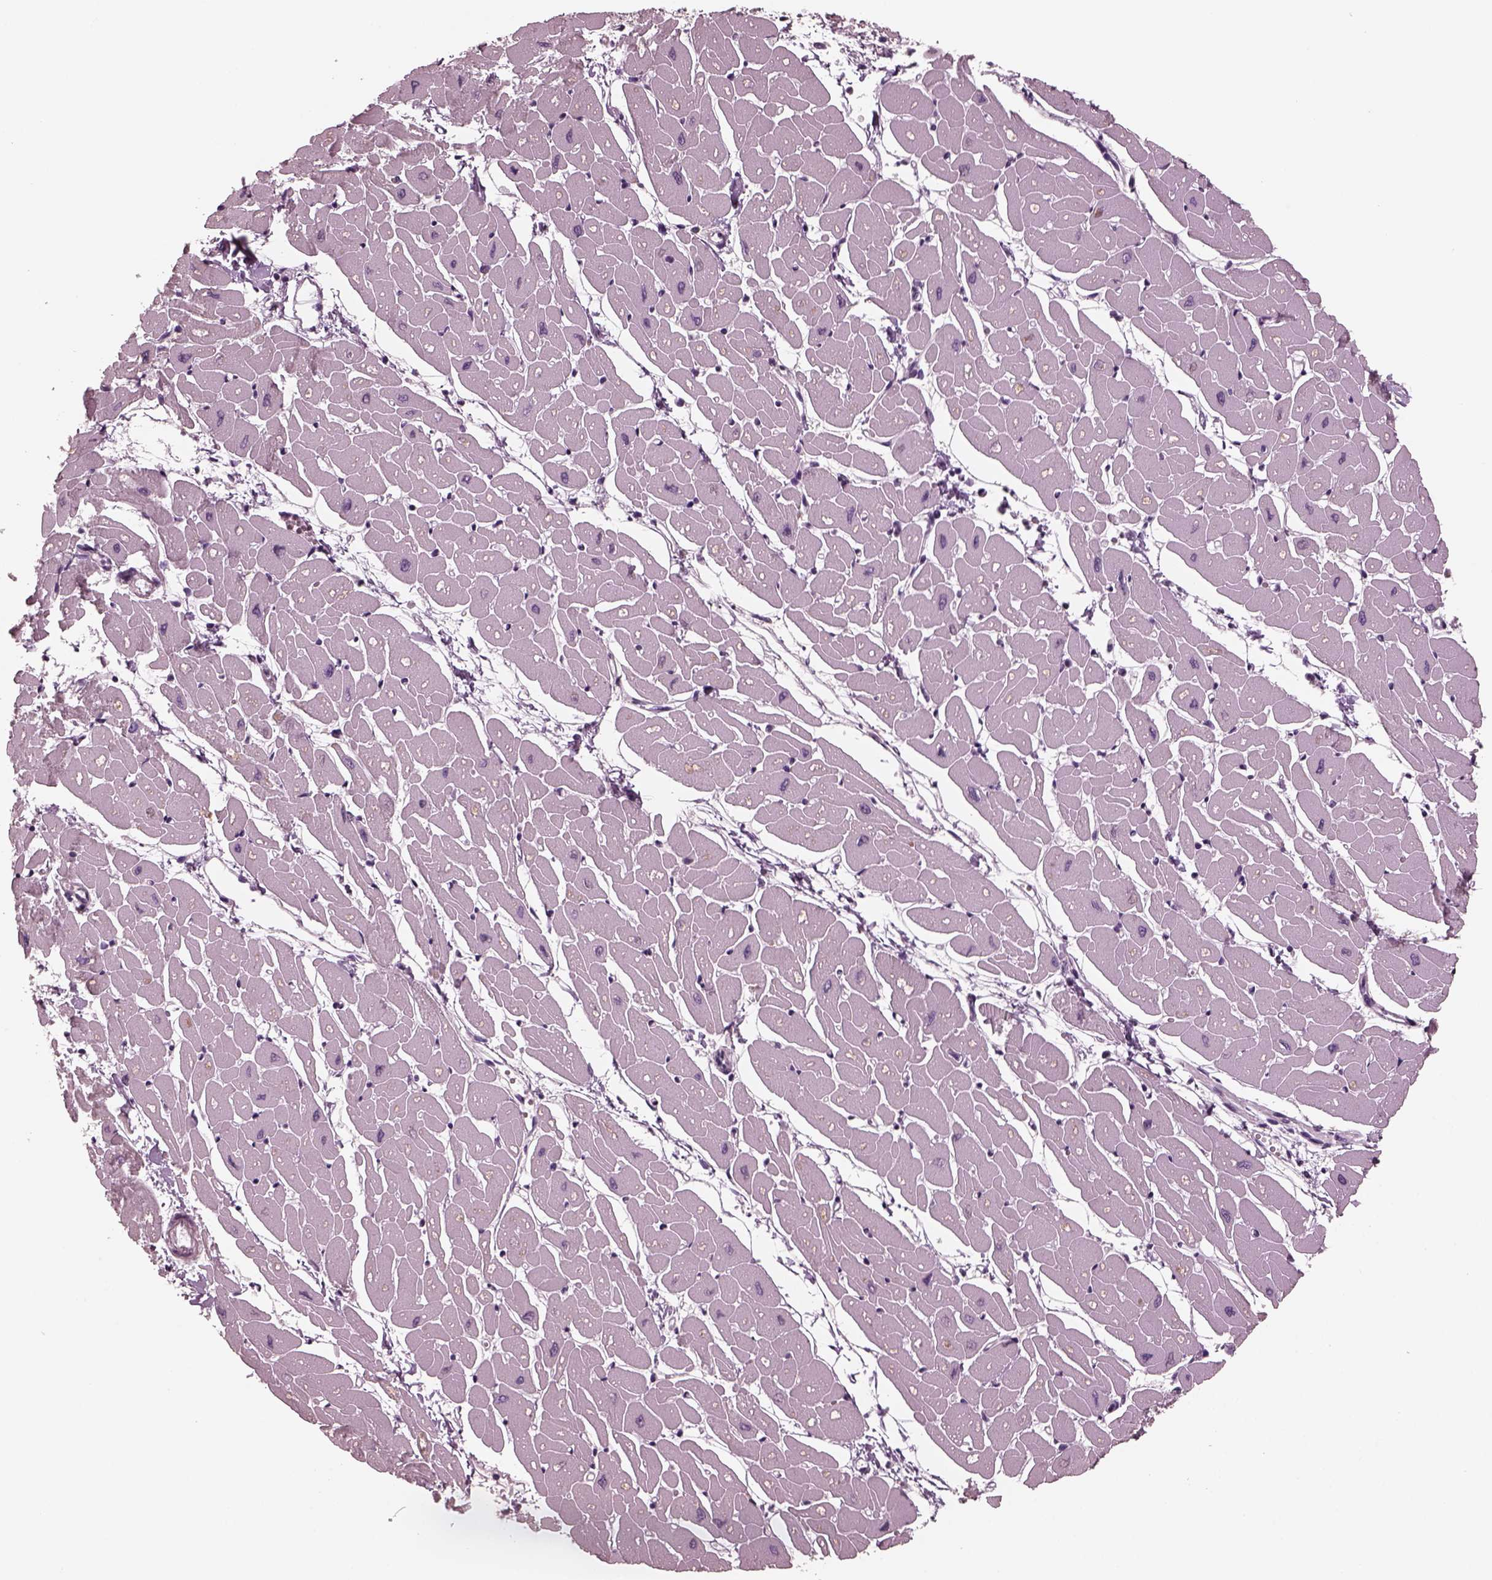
{"staining": {"intensity": "negative", "quantity": "none", "location": "none"}, "tissue": "heart muscle", "cell_type": "Cardiomyocytes", "image_type": "normal", "snomed": [{"axis": "morphology", "description": "Normal tissue, NOS"}, {"axis": "topography", "description": "Heart"}], "caption": "This is an immunohistochemistry (IHC) image of benign heart muscle. There is no positivity in cardiomyocytes.", "gene": "TUBG1", "patient": {"sex": "male", "age": 57}}